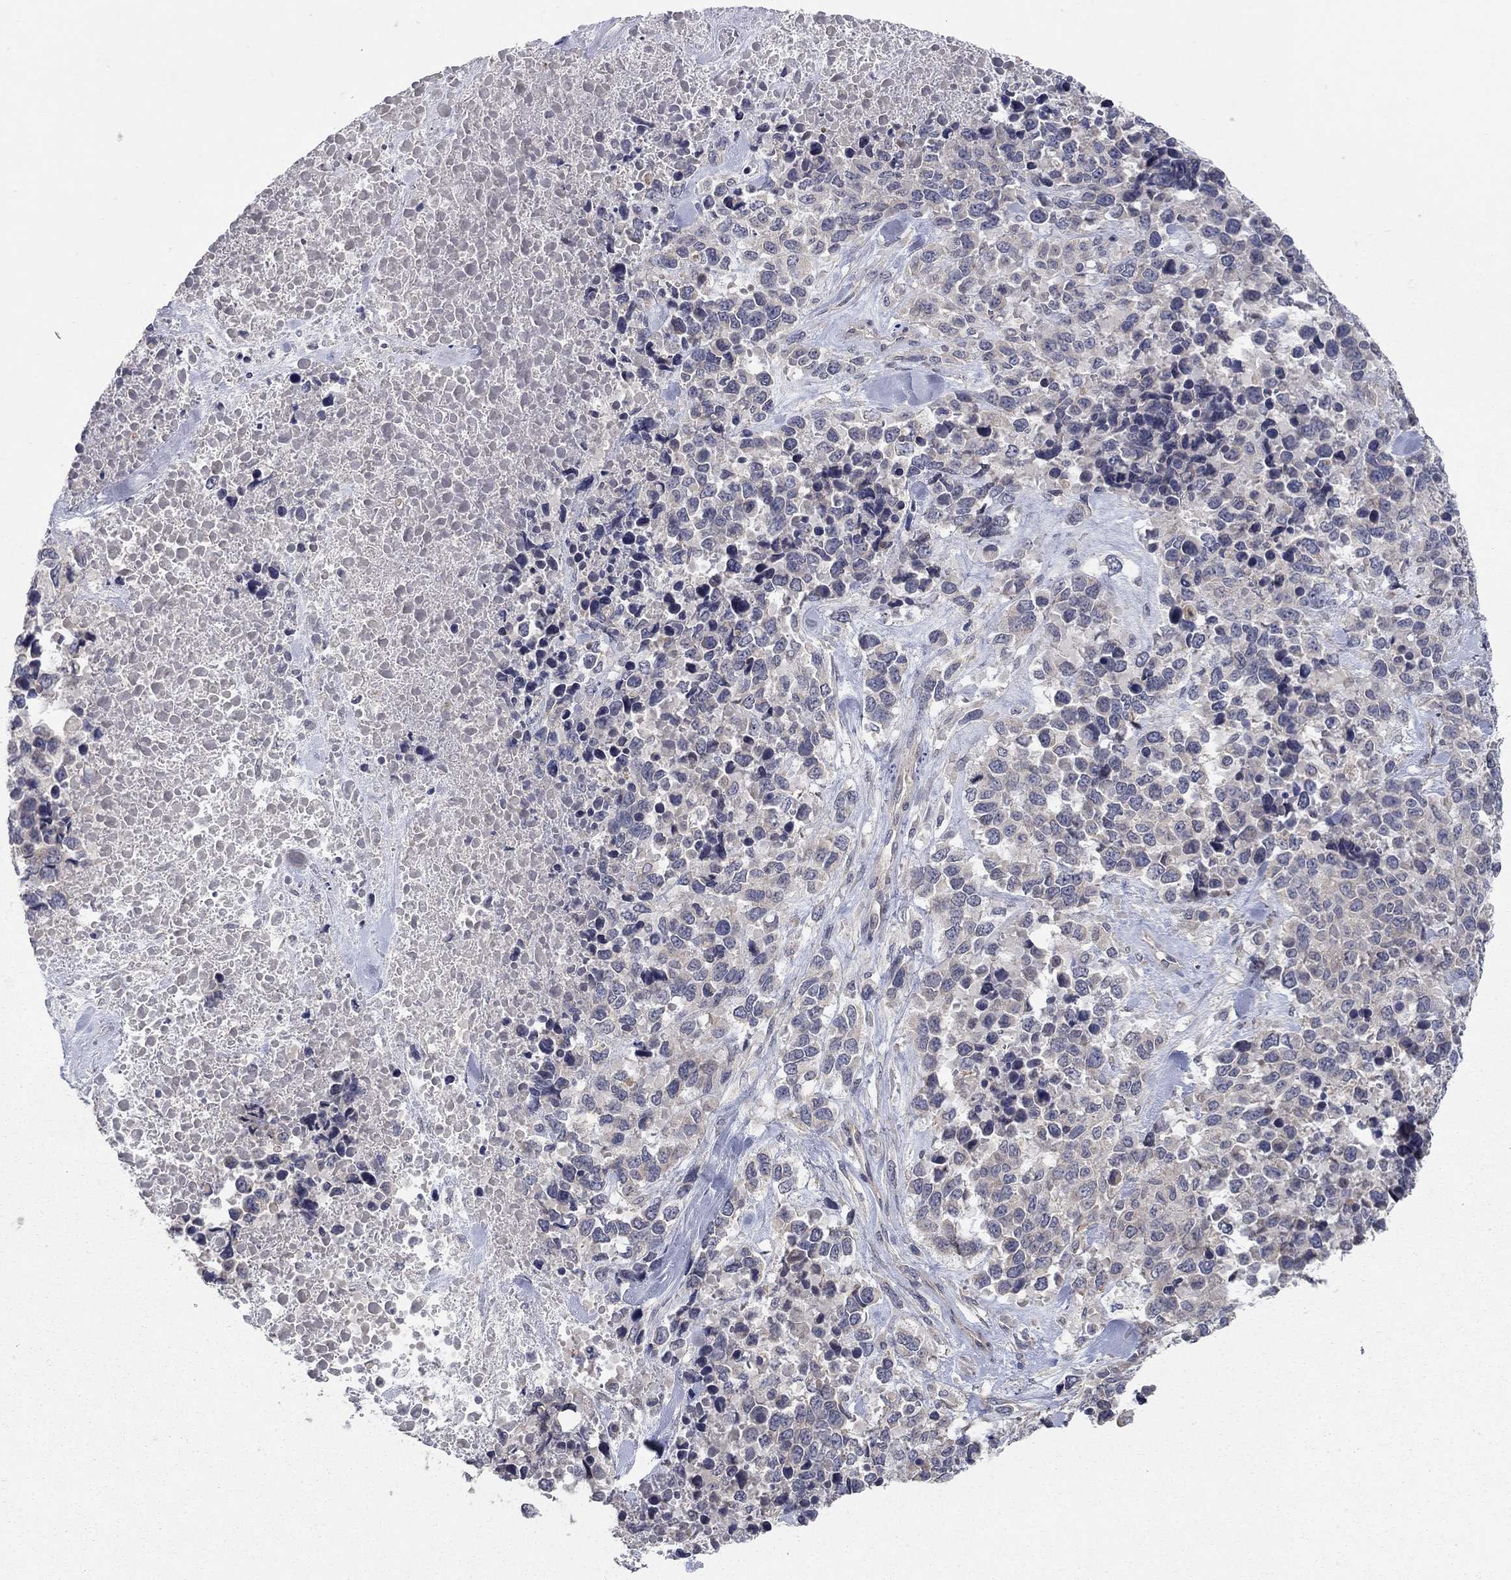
{"staining": {"intensity": "negative", "quantity": "none", "location": "none"}, "tissue": "melanoma", "cell_type": "Tumor cells", "image_type": "cancer", "snomed": [{"axis": "morphology", "description": "Malignant melanoma, Metastatic site"}, {"axis": "topography", "description": "Skin"}], "caption": "The immunohistochemistry (IHC) image has no significant expression in tumor cells of malignant melanoma (metastatic site) tissue.", "gene": "WASF3", "patient": {"sex": "male", "age": 84}}